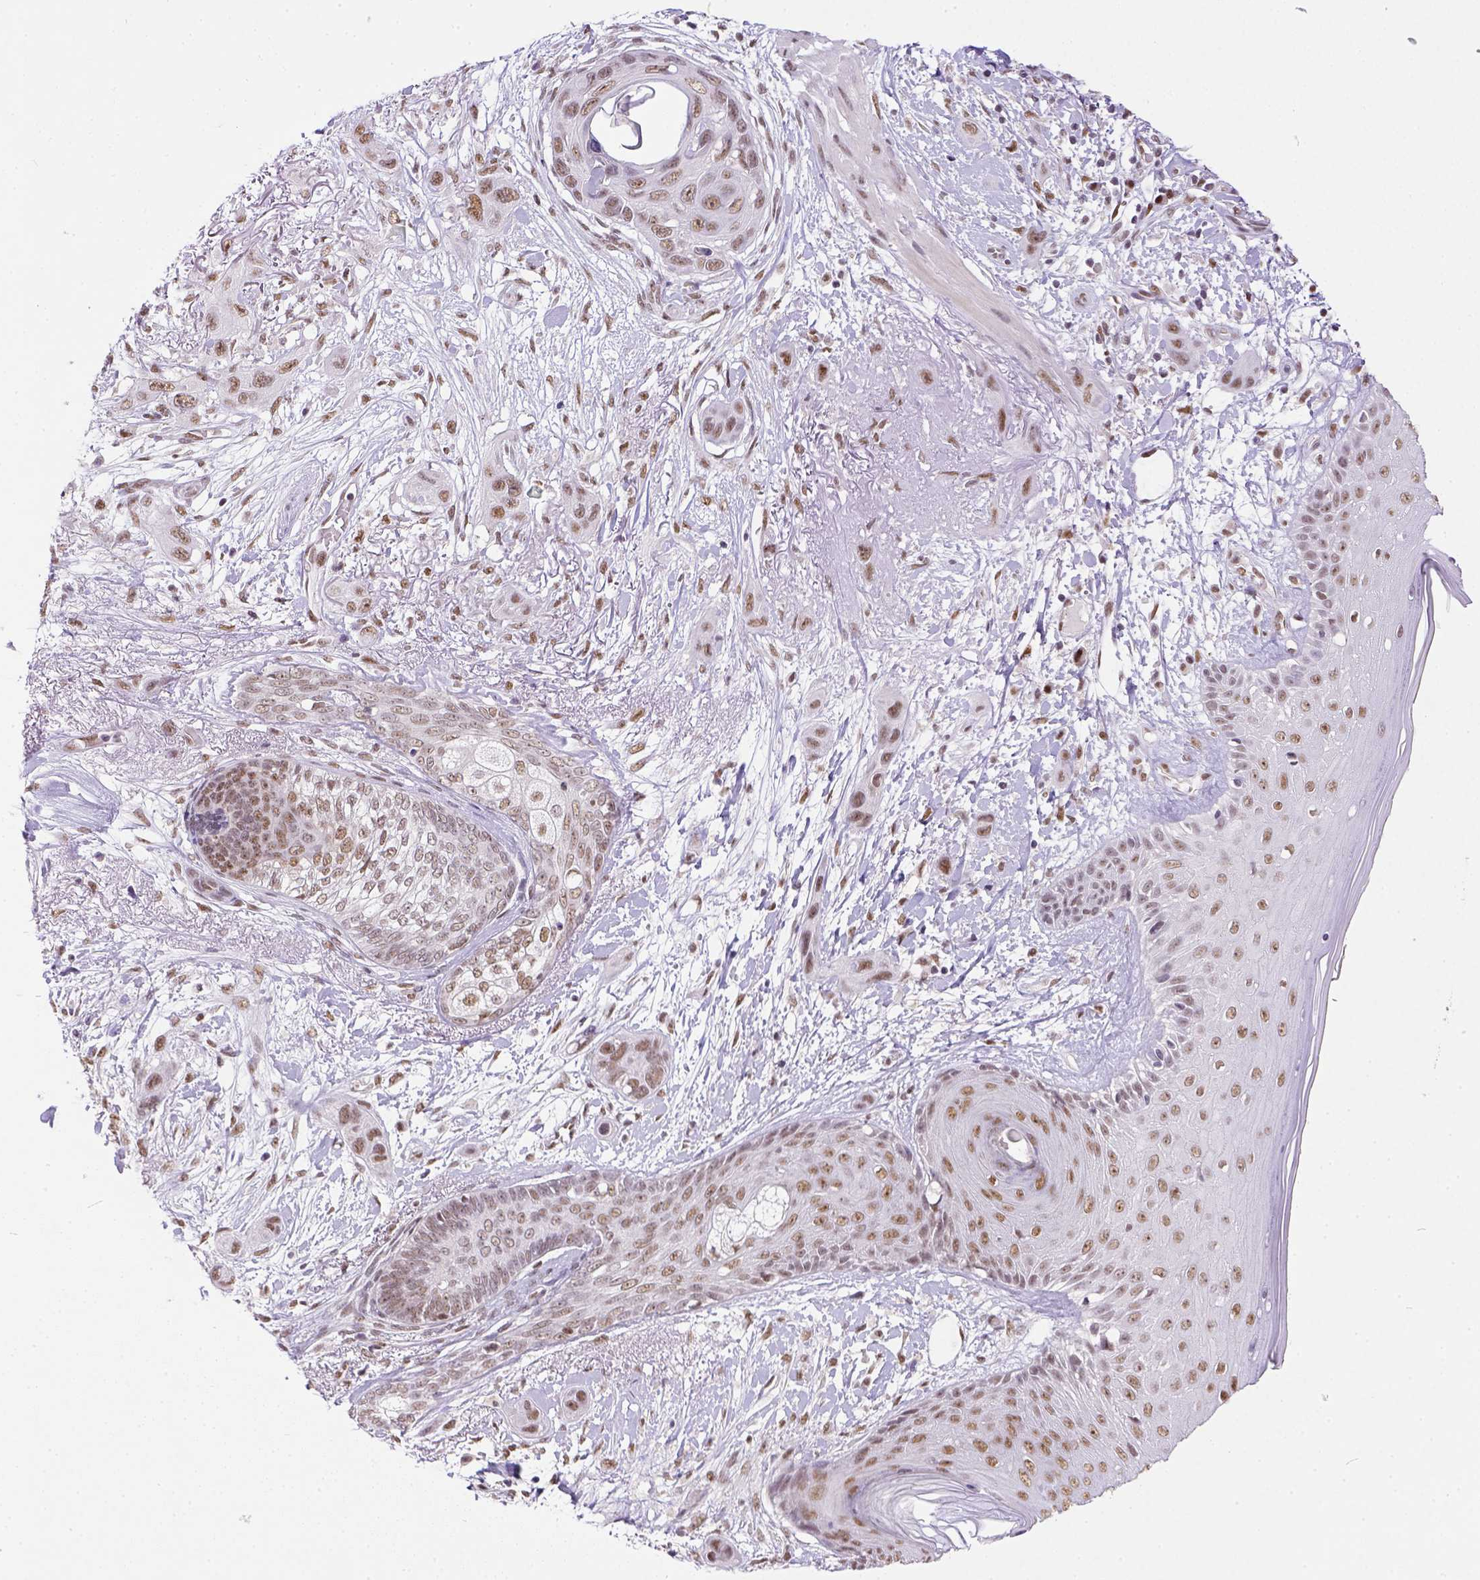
{"staining": {"intensity": "weak", "quantity": ">75%", "location": "nuclear"}, "tissue": "skin cancer", "cell_type": "Tumor cells", "image_type": "cancer", "snomed": [{"axis": "morphology", "description": "Squamous cell carcinoma, NOS"}, {"axis": "topography", "description": "Skin"}], "caption": "A histopathology image of skin cancer (squamous cell carcinoma) stained for a protein displays weak nuclear brown staining in tumor cells. (DAB (3,3'-diaminobenzidine) = brown stain, brightfield microscopy at high magnification).", "gene": "ERCC1", "patient": {"sex": "male", "age": 79}}